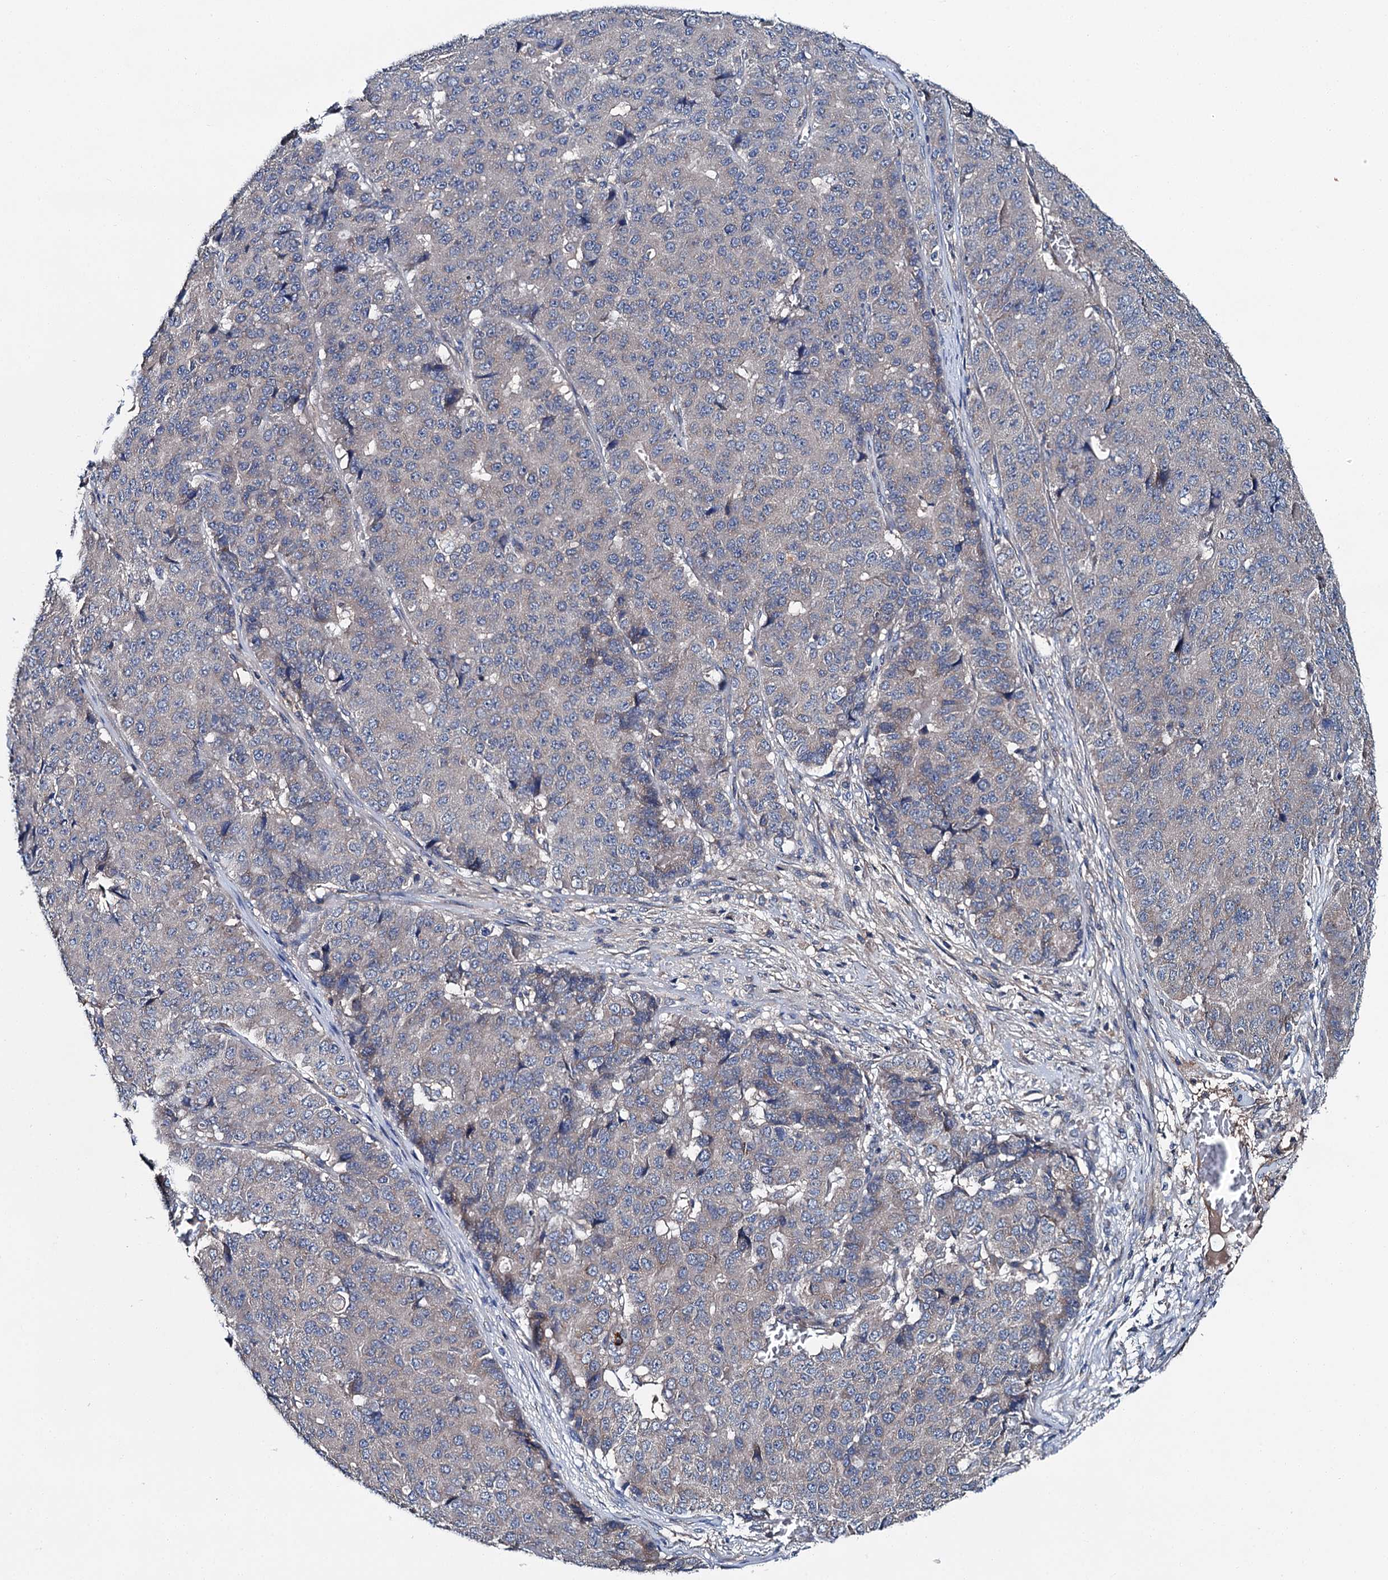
{"staining": {"intensity": "negative", "quantity": "none", "location": "none"}, "tissue": "pancreatic cancer", "cell_type": "Tumor cells", "image_type": "cancer", "snomed": [{"axis": "morphology", "description": "Adenocarcinoma, NOS"}, {"axis": "topography", "description": "Pancreas"}], "caption": "Tumor cells are negative for brown protein staining in pancreatic adenocarcinoma. (DAB IHC with hematoxylin counter stain).", "gene": "SLC22A25", "patient": {"sex": "male", "age": 50}}